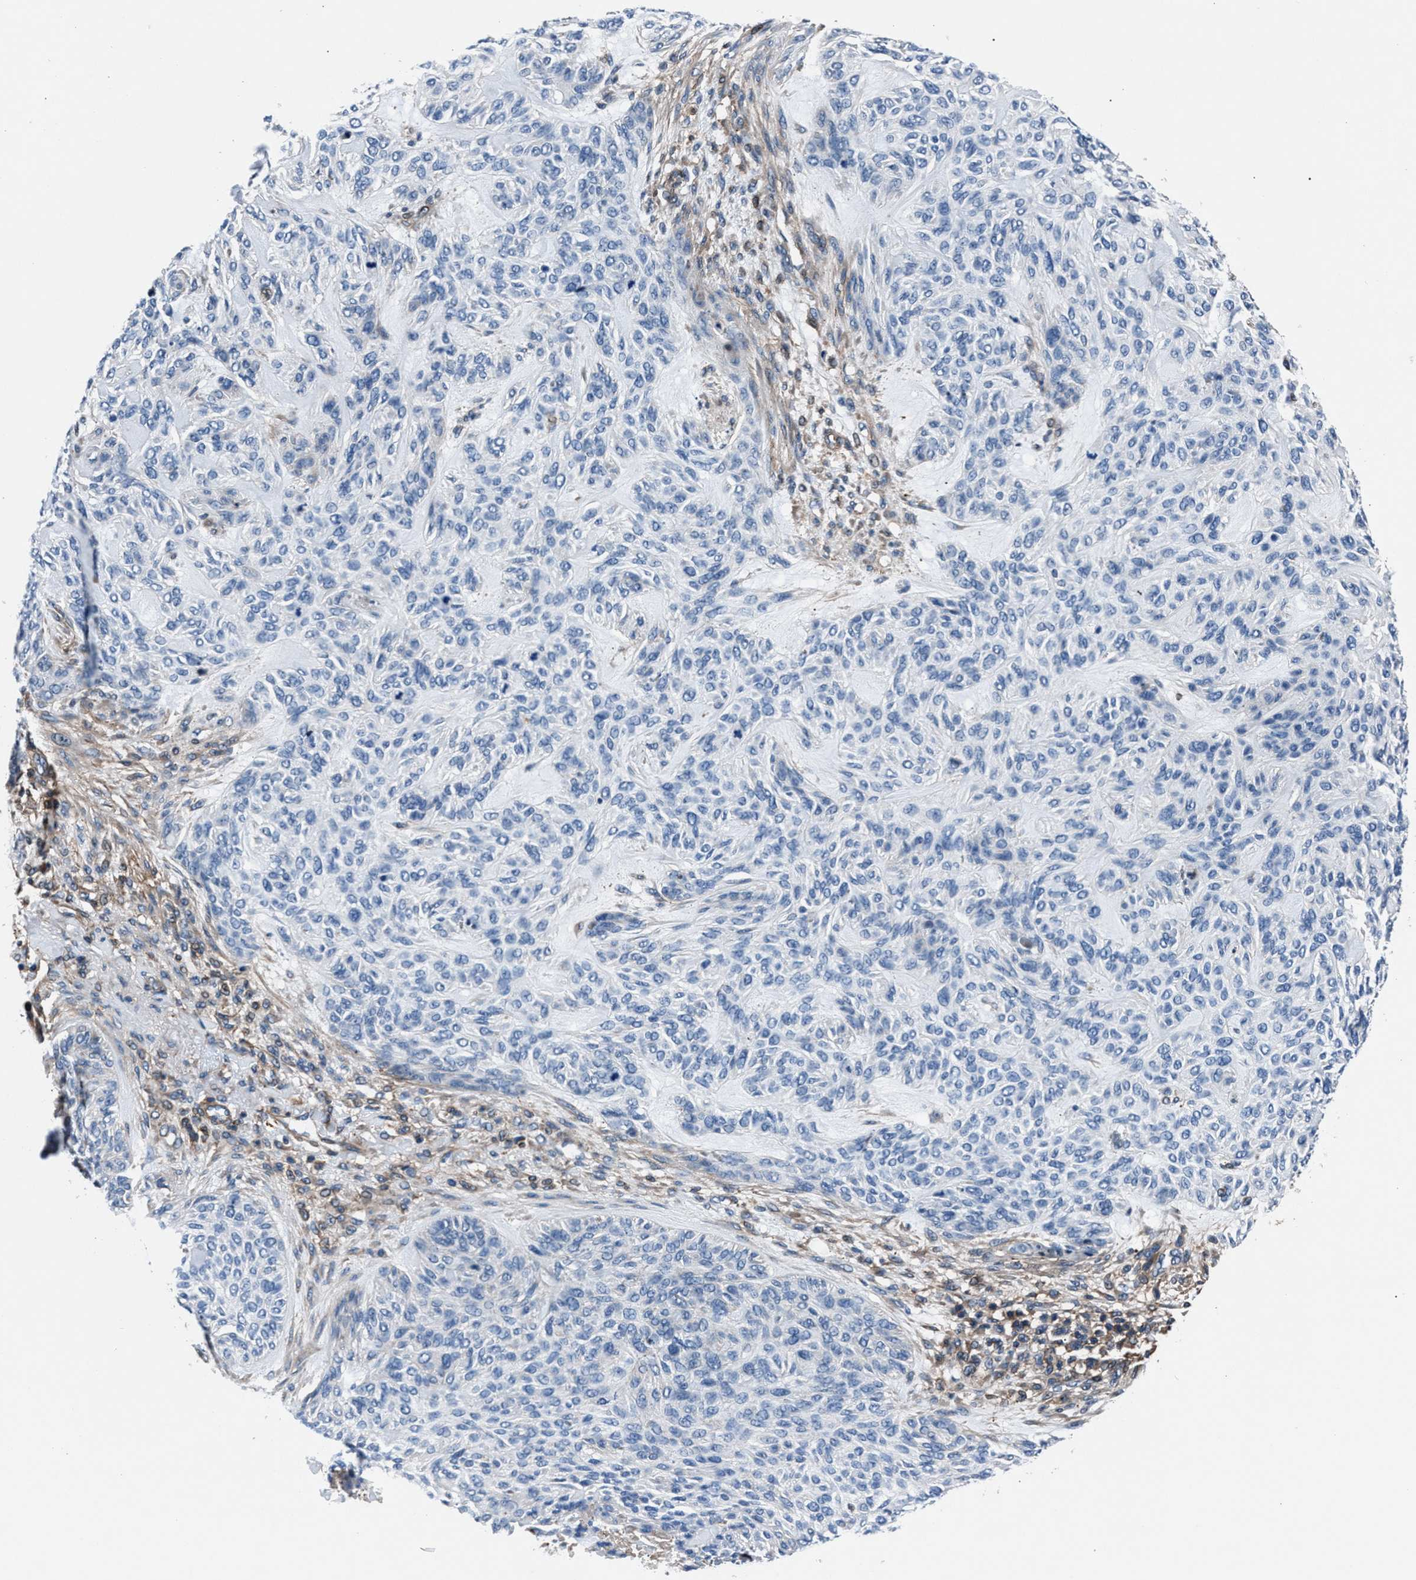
{"staining": {"intensity": "negative", "quantity": "none", "location": "none"}, "tissue": "skin cancer", "cell_type": "Tumor cells", "image_type": "cancer", "snomed": [{"axis": "morphology", "description": "Basal cell carcinoma"}, {"axis": "topography", "description": "Skin"}], "caption": "Immunohistochemistry (IHC) micrograph of human skin cancer stained for a protein (brown), which reveals no positivity in tumor cells.", "gene": "MFSD11", "patient": {"sex": "male", "age": 55}}